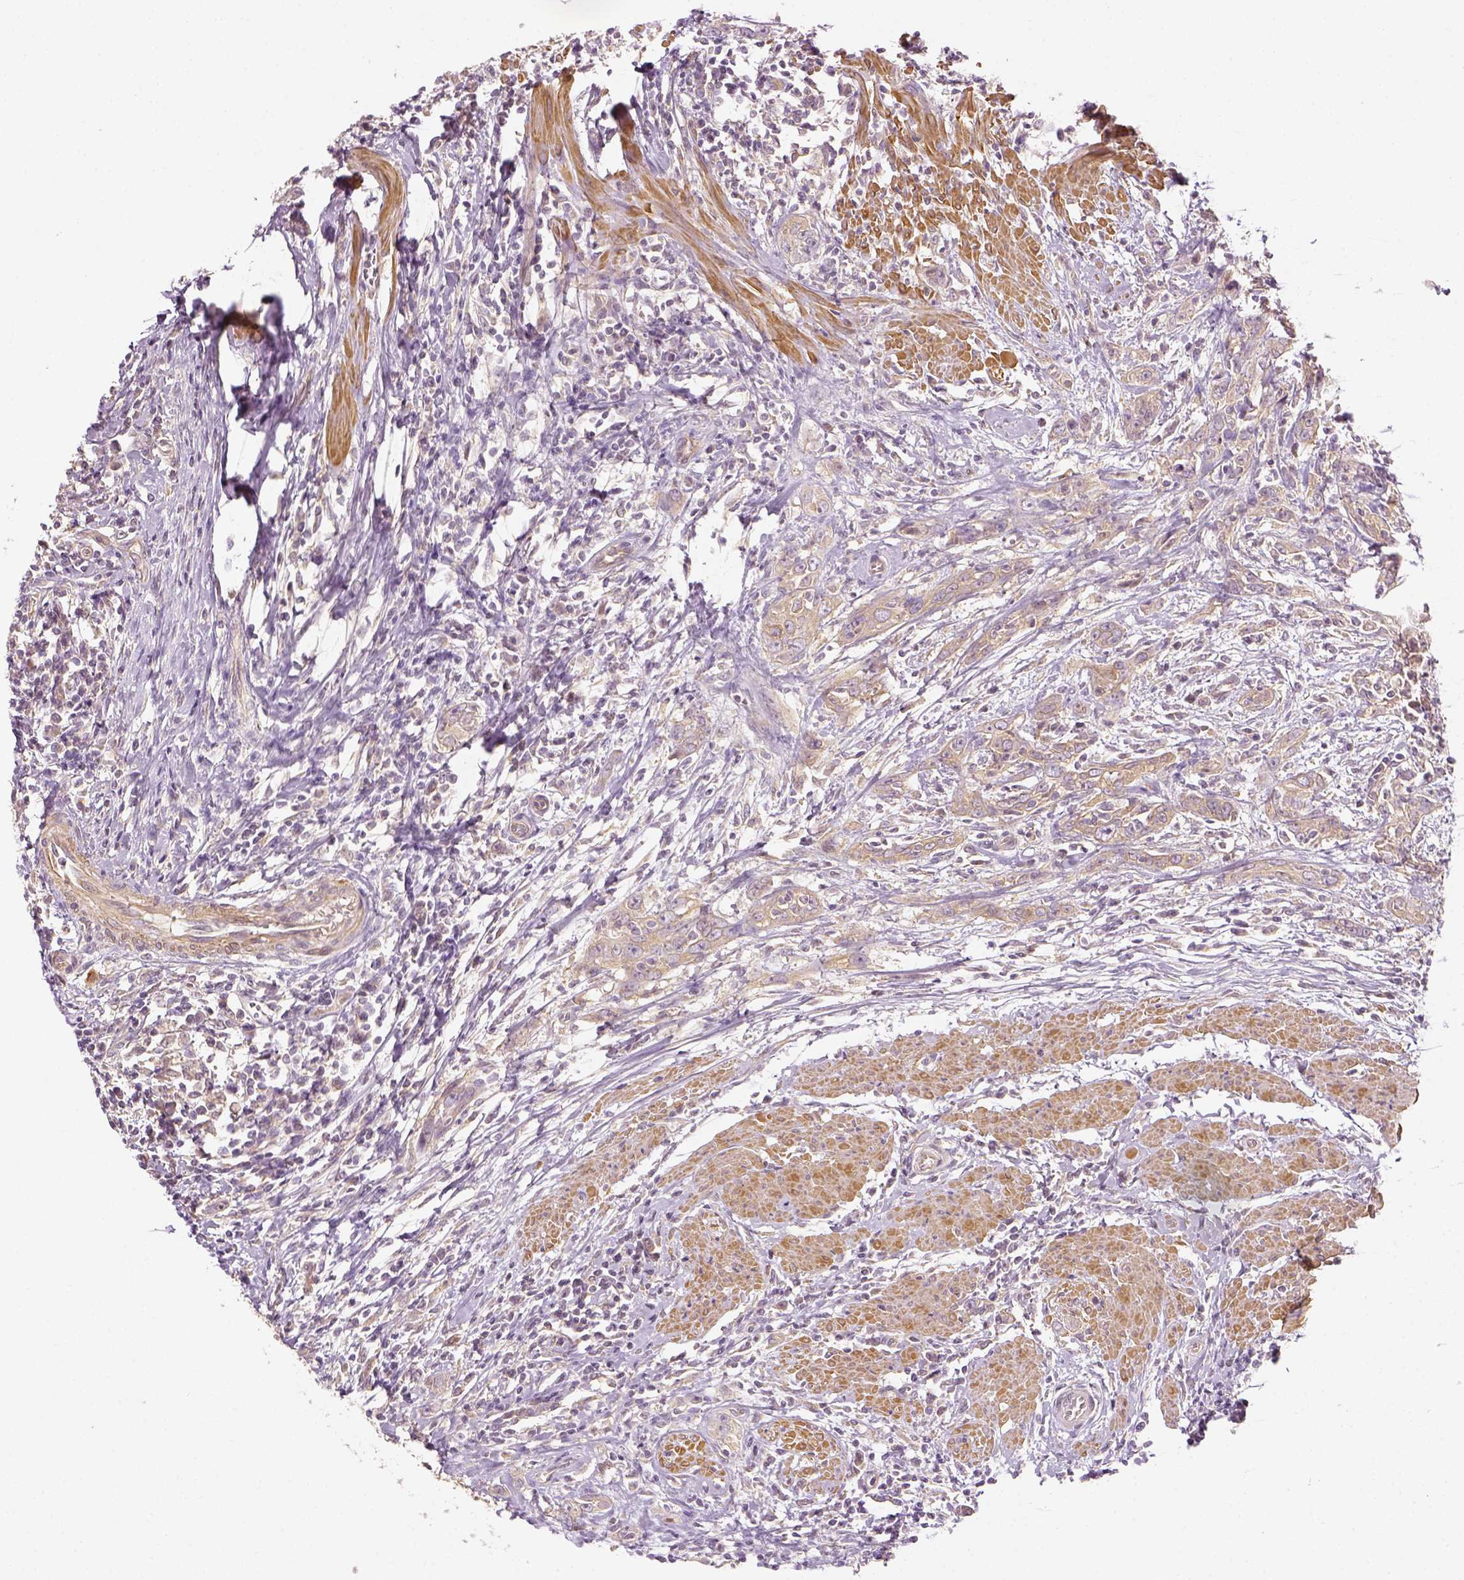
{"staining": {"intensity": "weak", "quantity": ">75%", "location": "cytoplasmic/membranous"}, "tissue": "urothelial cancer", "cell_type": "Tumor cells", "image_type": "cancer", "snomed": [{"axis": "morphology", "description": "Urothelial carcinoma, High grade"}, {"axis": "topography", "description": "Urinary bladder"}], "caption": "There is low levels of weak cytoplasmic/membranous expression in tumor cells of high-grade urothelial carcinoma, as demonstrated by immunohistochemical staining (brown color).", "gene": "PAIP1", "patient": {"sex": "male", "age": 83}}